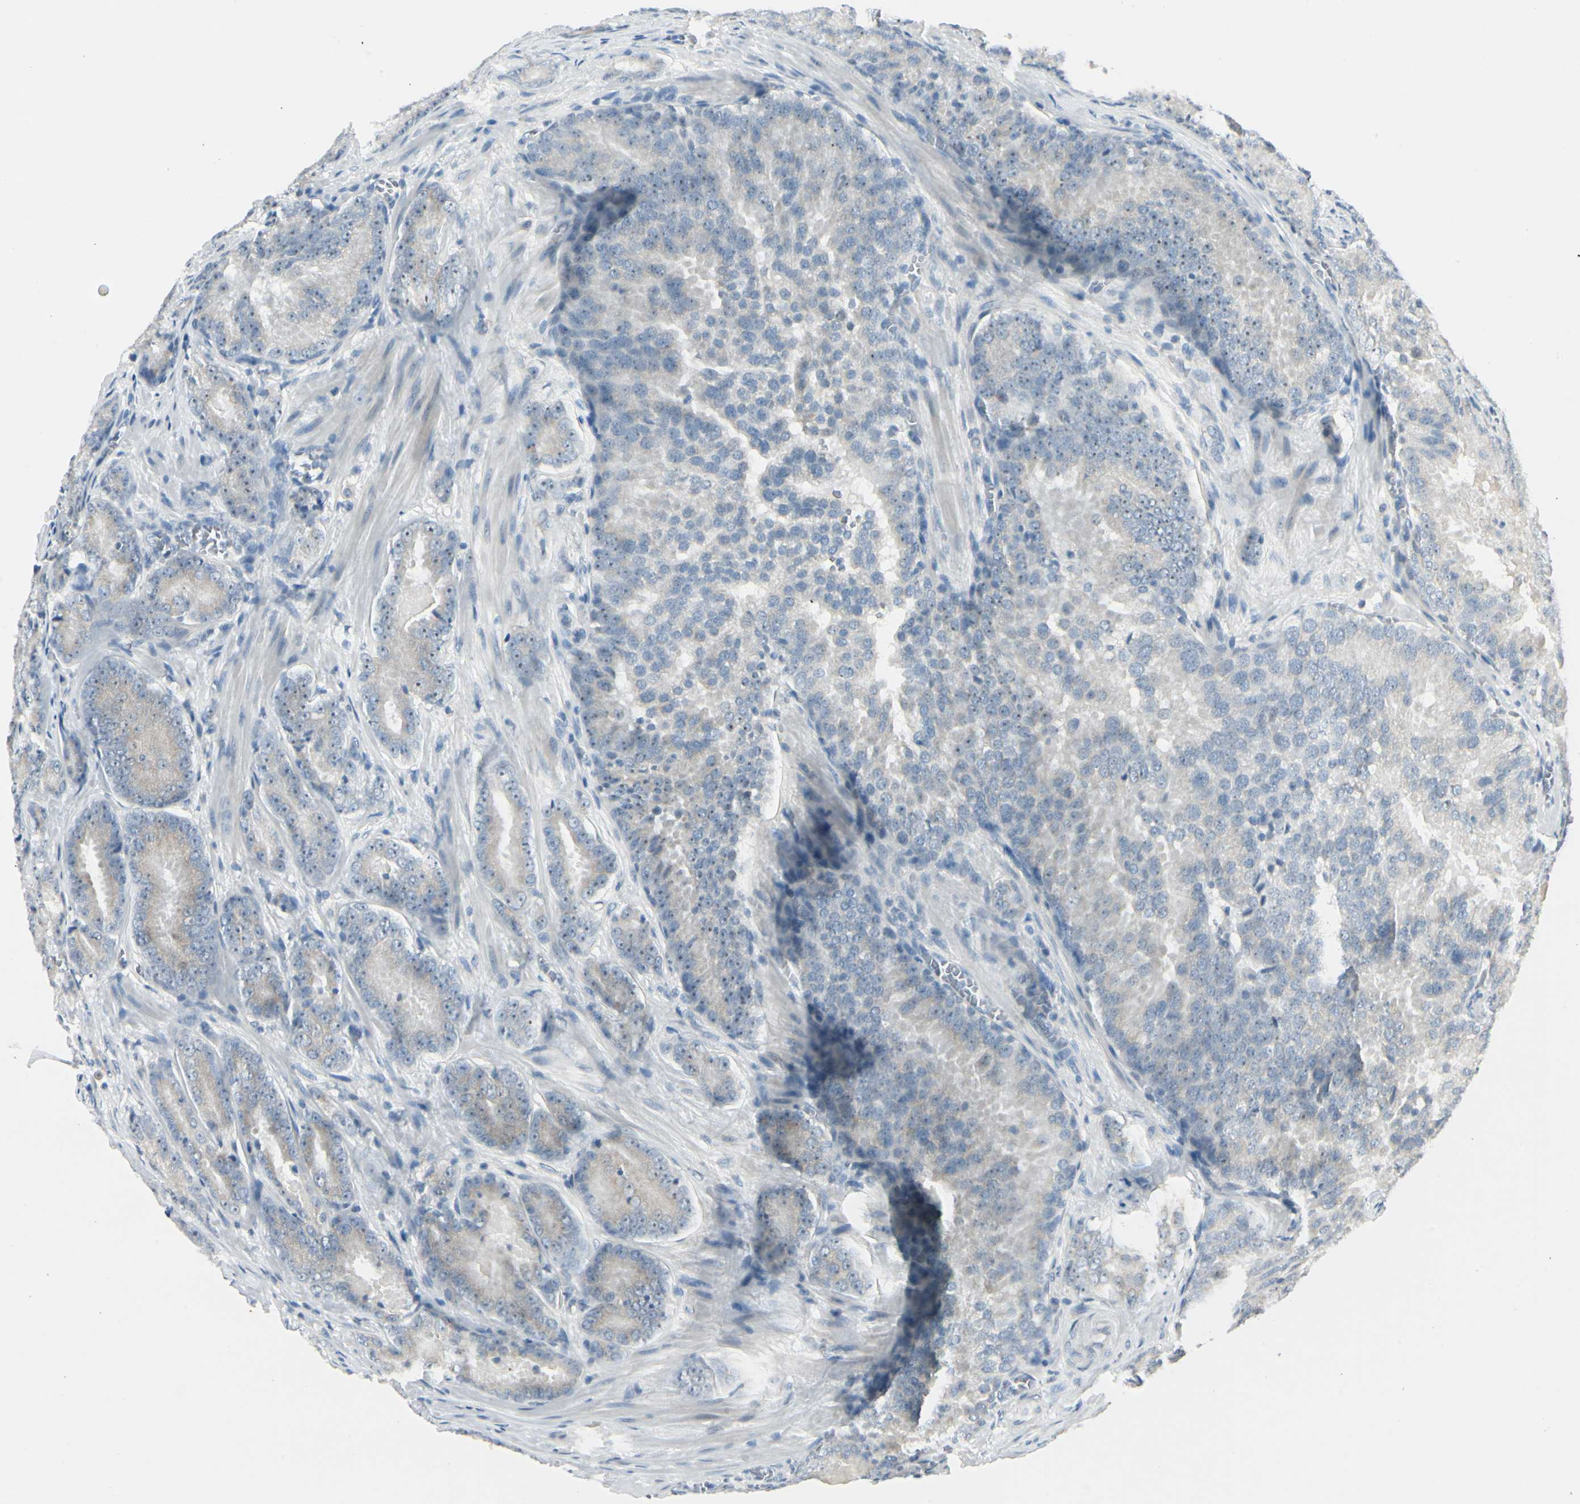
{"staining": {"intensity": "moderate", "quantity": "25%-75%", "location": "cytoplasmic/membranous,nuclear"}, "tissue": "prostate cancer", "cell_type": "Tumor cells", "image_type": "cancer", "snomed": [{"axis": "morphology", "description": "Adenocarcinoma, High grade"}, {"axis": "topography", "description": "Prostate"}], "caption": "Prostate cancer was stained to show a protein in brown. There is medium levels of moderate cytoplasmic/membranous and nuclear staining in approximately 25%-75% of tumor cells. (Brightfield microscopy of DAB IHC at high magnification).", "gene": "ZSCAN1", "patient": {"sex": "male", "age": 64}}